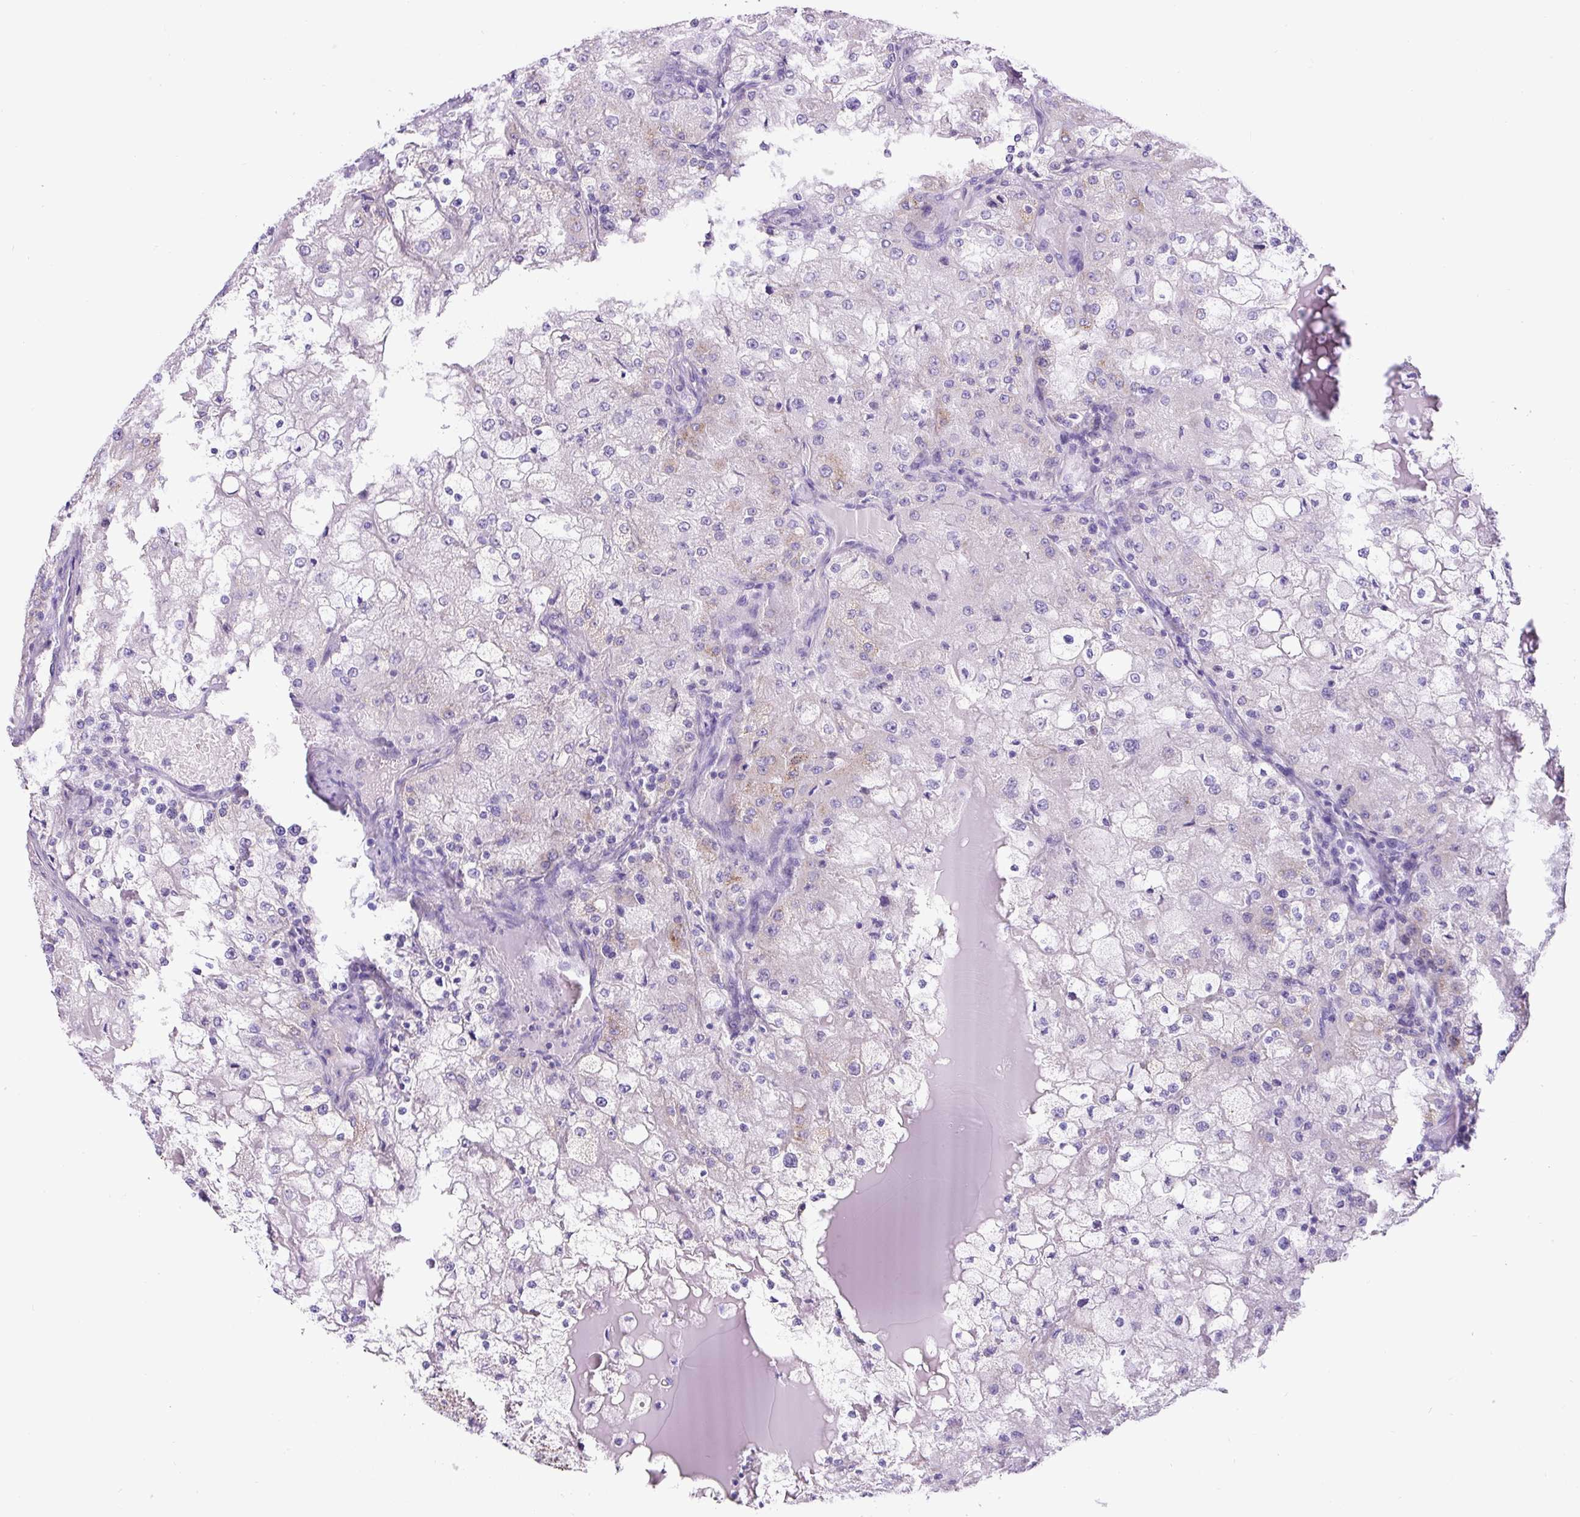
{"staining": {"intensity": "negative", "quantity": "none", "location": "none"}, "tissue": "renal cancer", "cell_type": "Tumor cells", "image_type": "cancer", "snomed": [{"axis": "morphology", "description": "Adenocarcinoma, NOS"}, {"axis": "topography", "description": "Kidney"}], "caption": "Tumor cells are negative for brown protein staining in renal adenocarcinoma. The staining was performed using DAB to visualize the protein expression in brown, while the nuclei were stained in blue with hematoxylin (Magnification: 20x).", "gene": "ZNF596", "patient": {"sex": "female", "age": 74}}